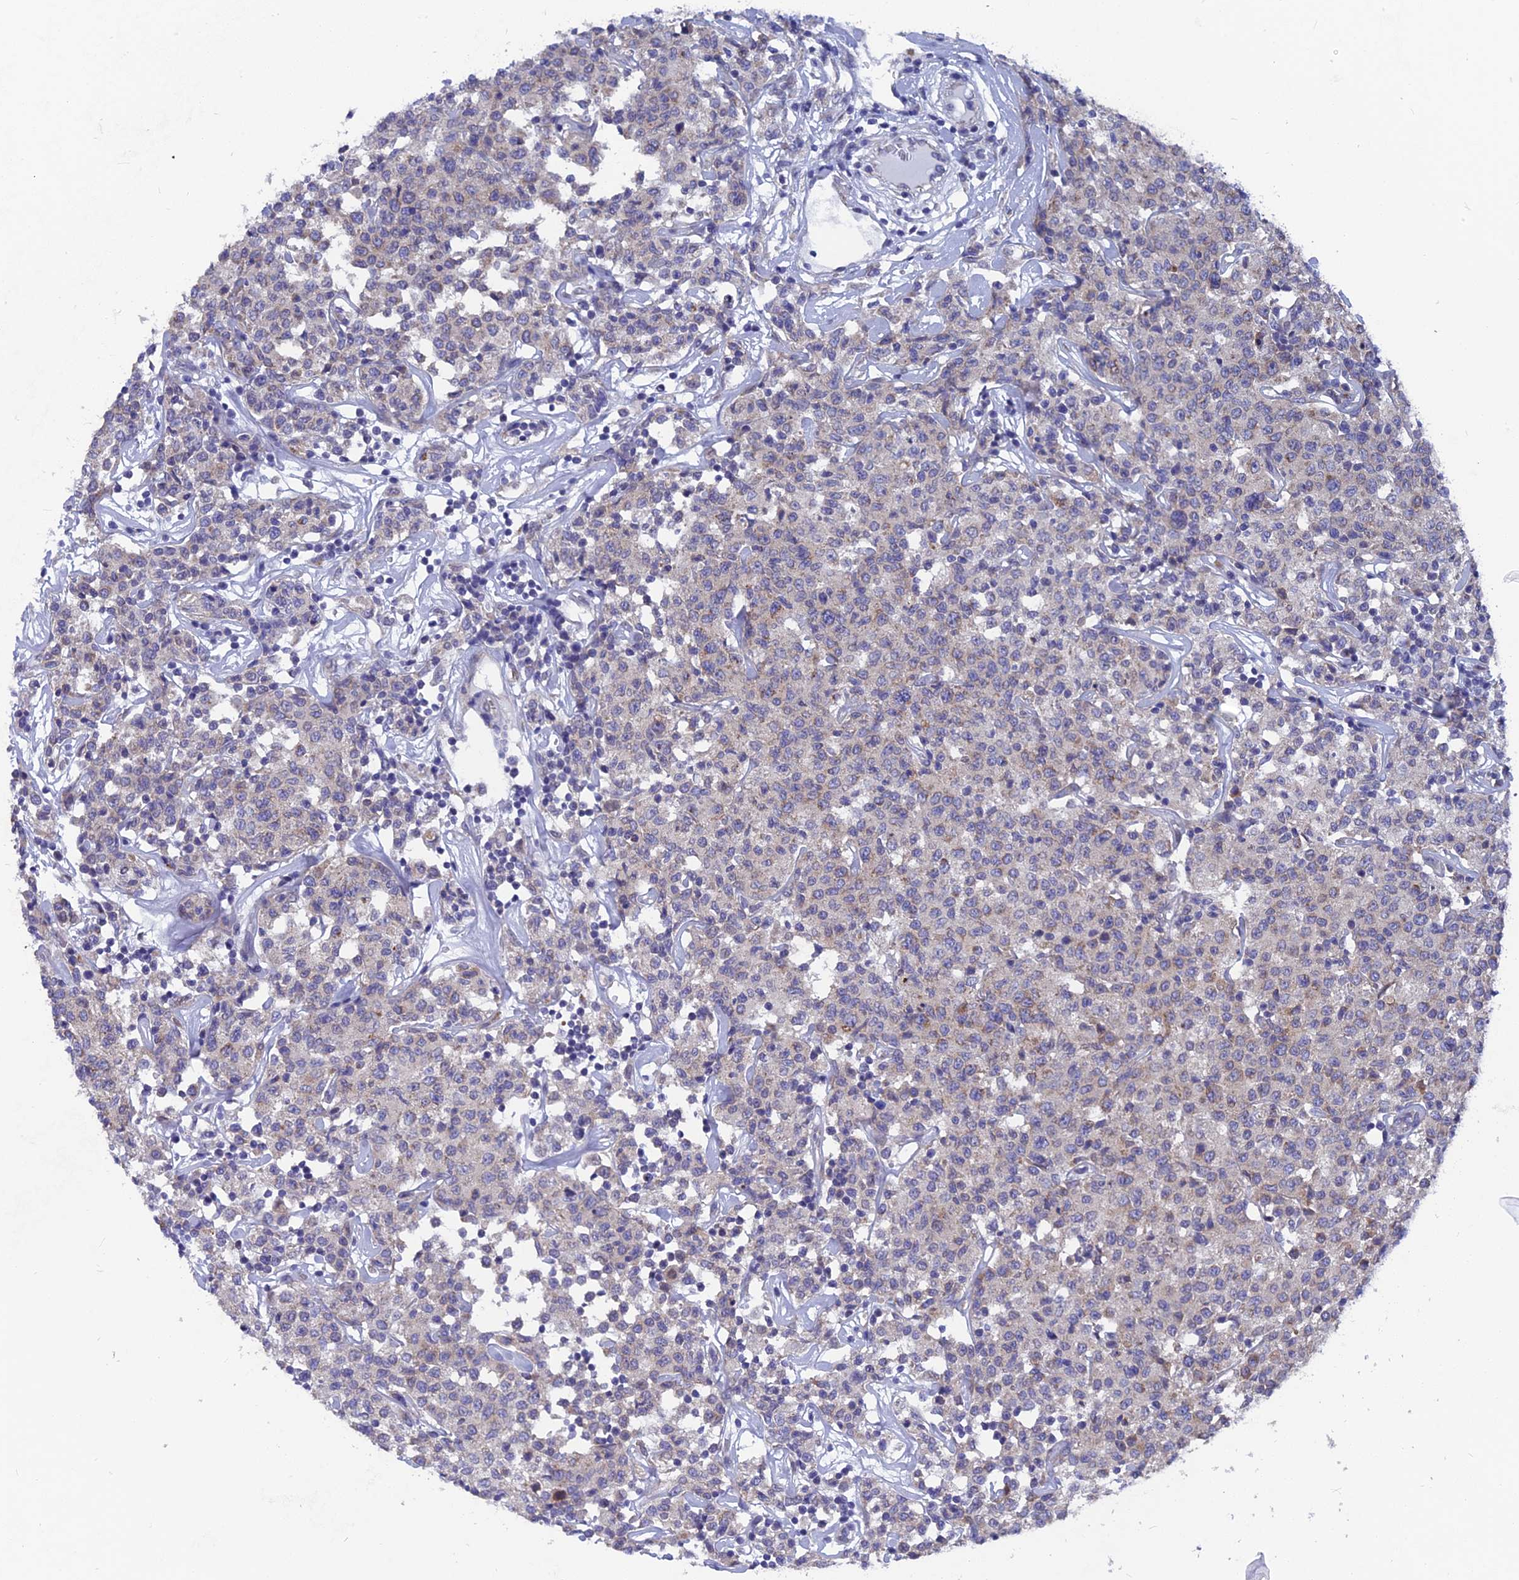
{"staining": {"intensity": "weak", "quantity": "<25%", "location": "cytoplasmic/membranous"}, "tissue": "lymphoma", "cell_type": "Tumor cells", "image_type": "cancer", "snomed": [{"axis": "morphology", "description": "Malignant lymphoma, non-Hodgkin's type, Low grade"}, {"axis": "topography", "description": "Small intestine"}], "caption": "Lymphoma was stained to show a protein in brown. There is no significant expression in tumor cells. (DAB immunohistochemistry with hematoxylin counter stain).", "gene": "AK4", "patient": {"sex": "female", "age": 59}}